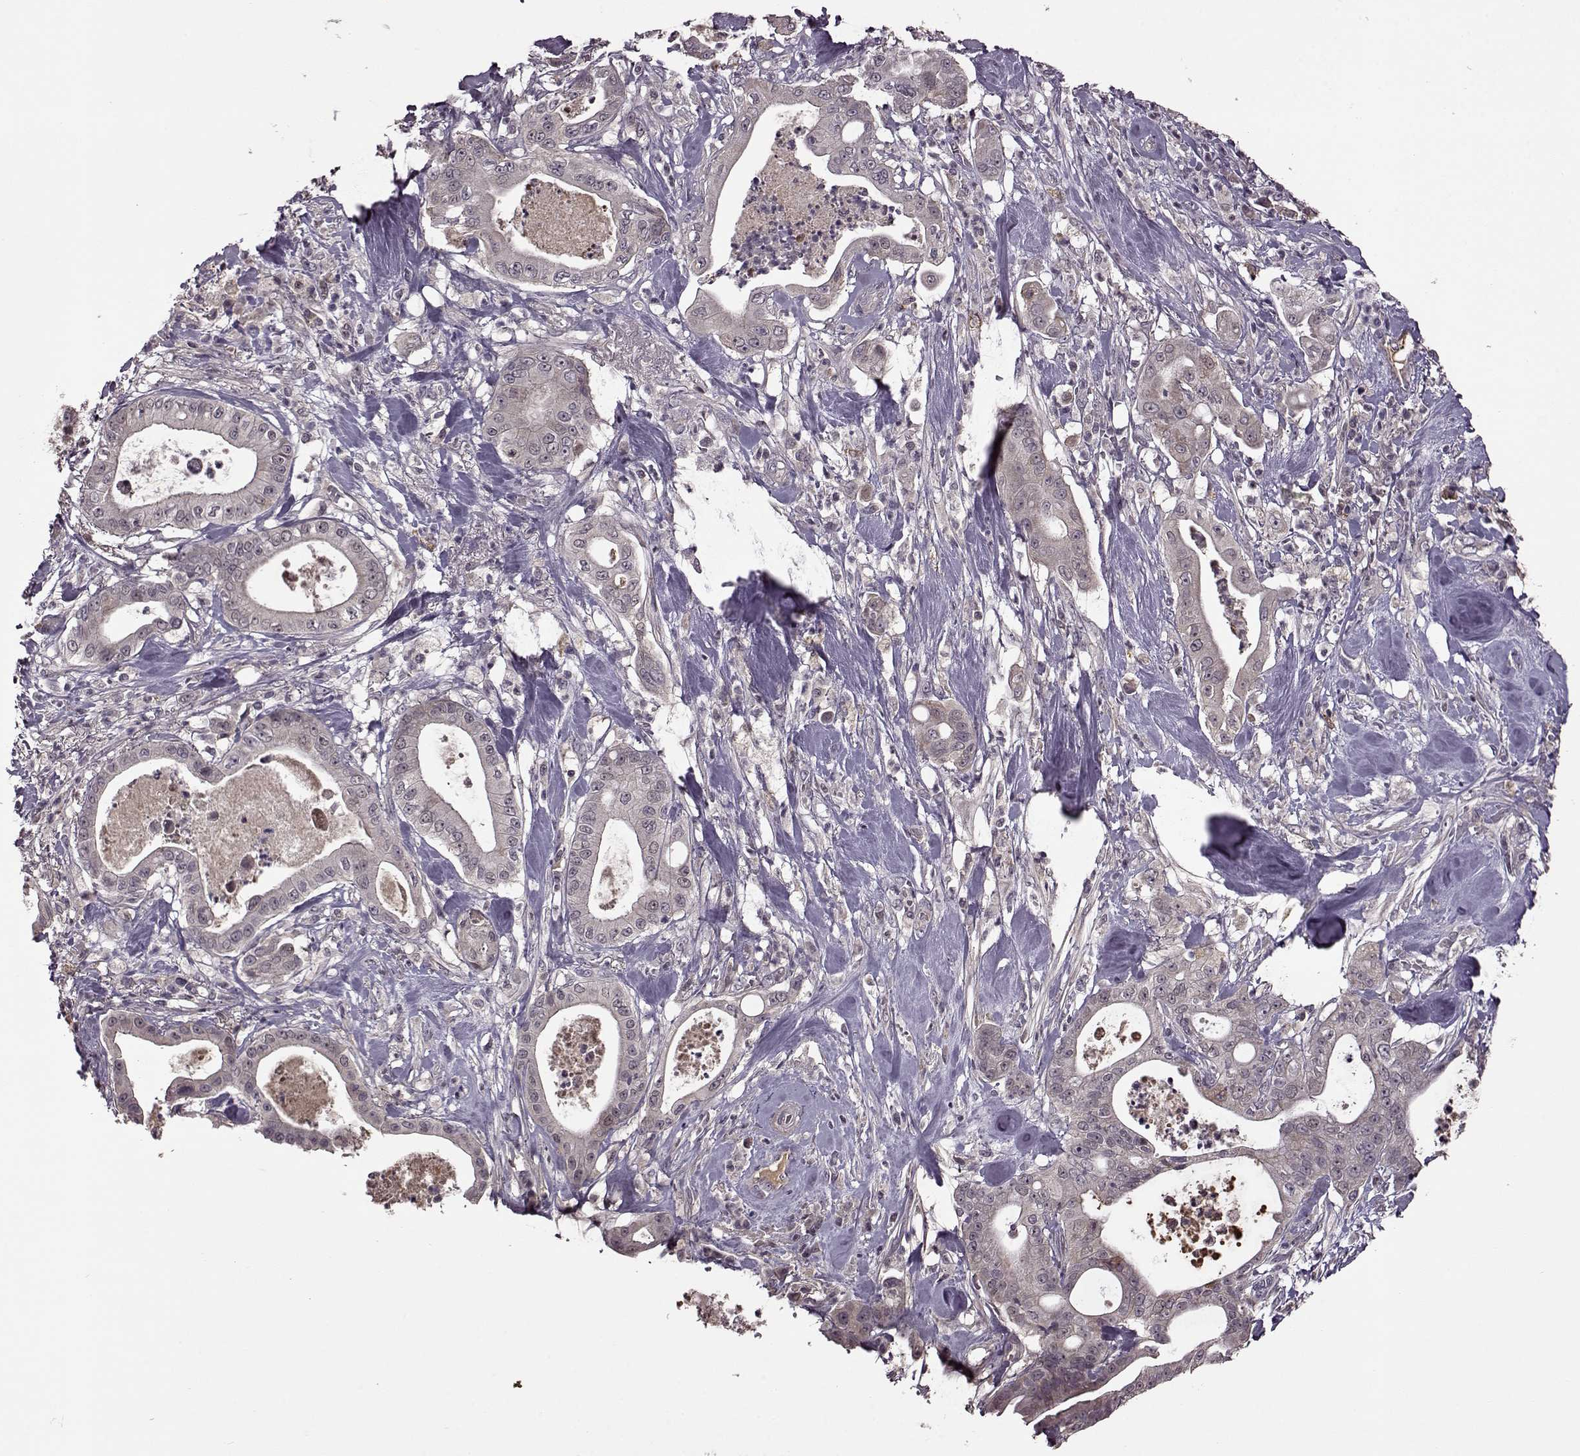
{"staining": {"intensity": "negative", "quantity": "none", "location": "none"}, "tissue": "pancreatic cancer", "cell_type": "Tumor cells", "image_type": "cancer", "snomed": [{"axis": "morphology", "description": "Adenocarcinoma, NOS"}, {"axis": "topography", "description": "Pancreas"}], "caption": "High magnification brightfield microscopy of pancreatic cancer (adenocarcinoma) stained with DAB (brown) and counterstained with hematoxylin (blue): tumor cells show no significant staining.", "gene": "MAIP1", "patient": {"sex": "male", "age": 71}}